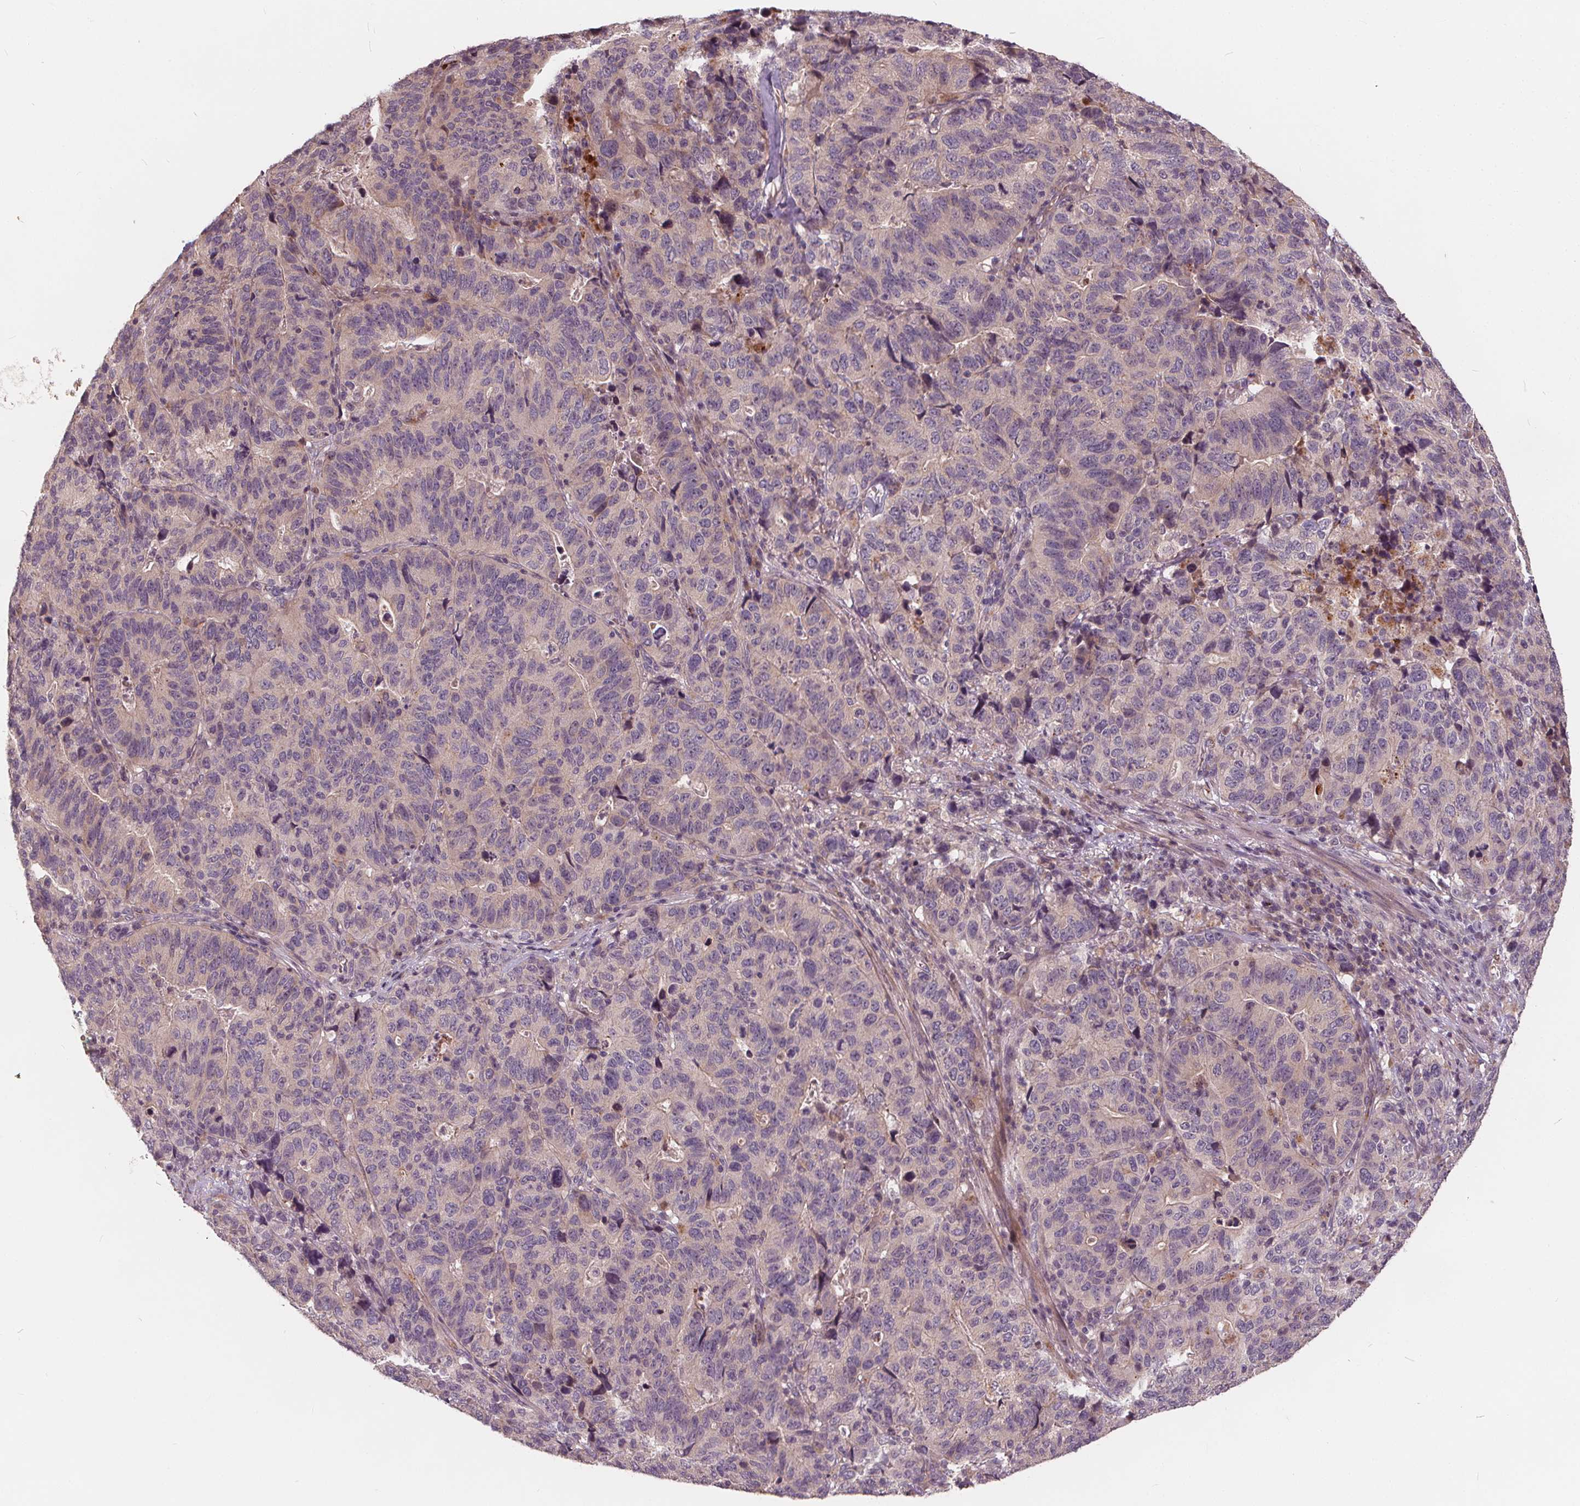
{"staining": {"intensity": "weak", "quantity": "<25%", "location": "cytoplasmic/membranous"}, "tissue": "stomach cancer", "cell_type": "Tumor cells", "image_type": "cancer", "snomed": [{"axis": "morphology", "description": "Adenocarcinoma, NOS"}, {"axis": "topography", "description": "Stomach, upper"}], "caption": "High power microscopy histopathology image of an immunohistochemistry image of stomach cancer, revealing no significant staining in tumor cells.", "gene": "IPO13", "patient": {"sex": "female", "age": 67}}